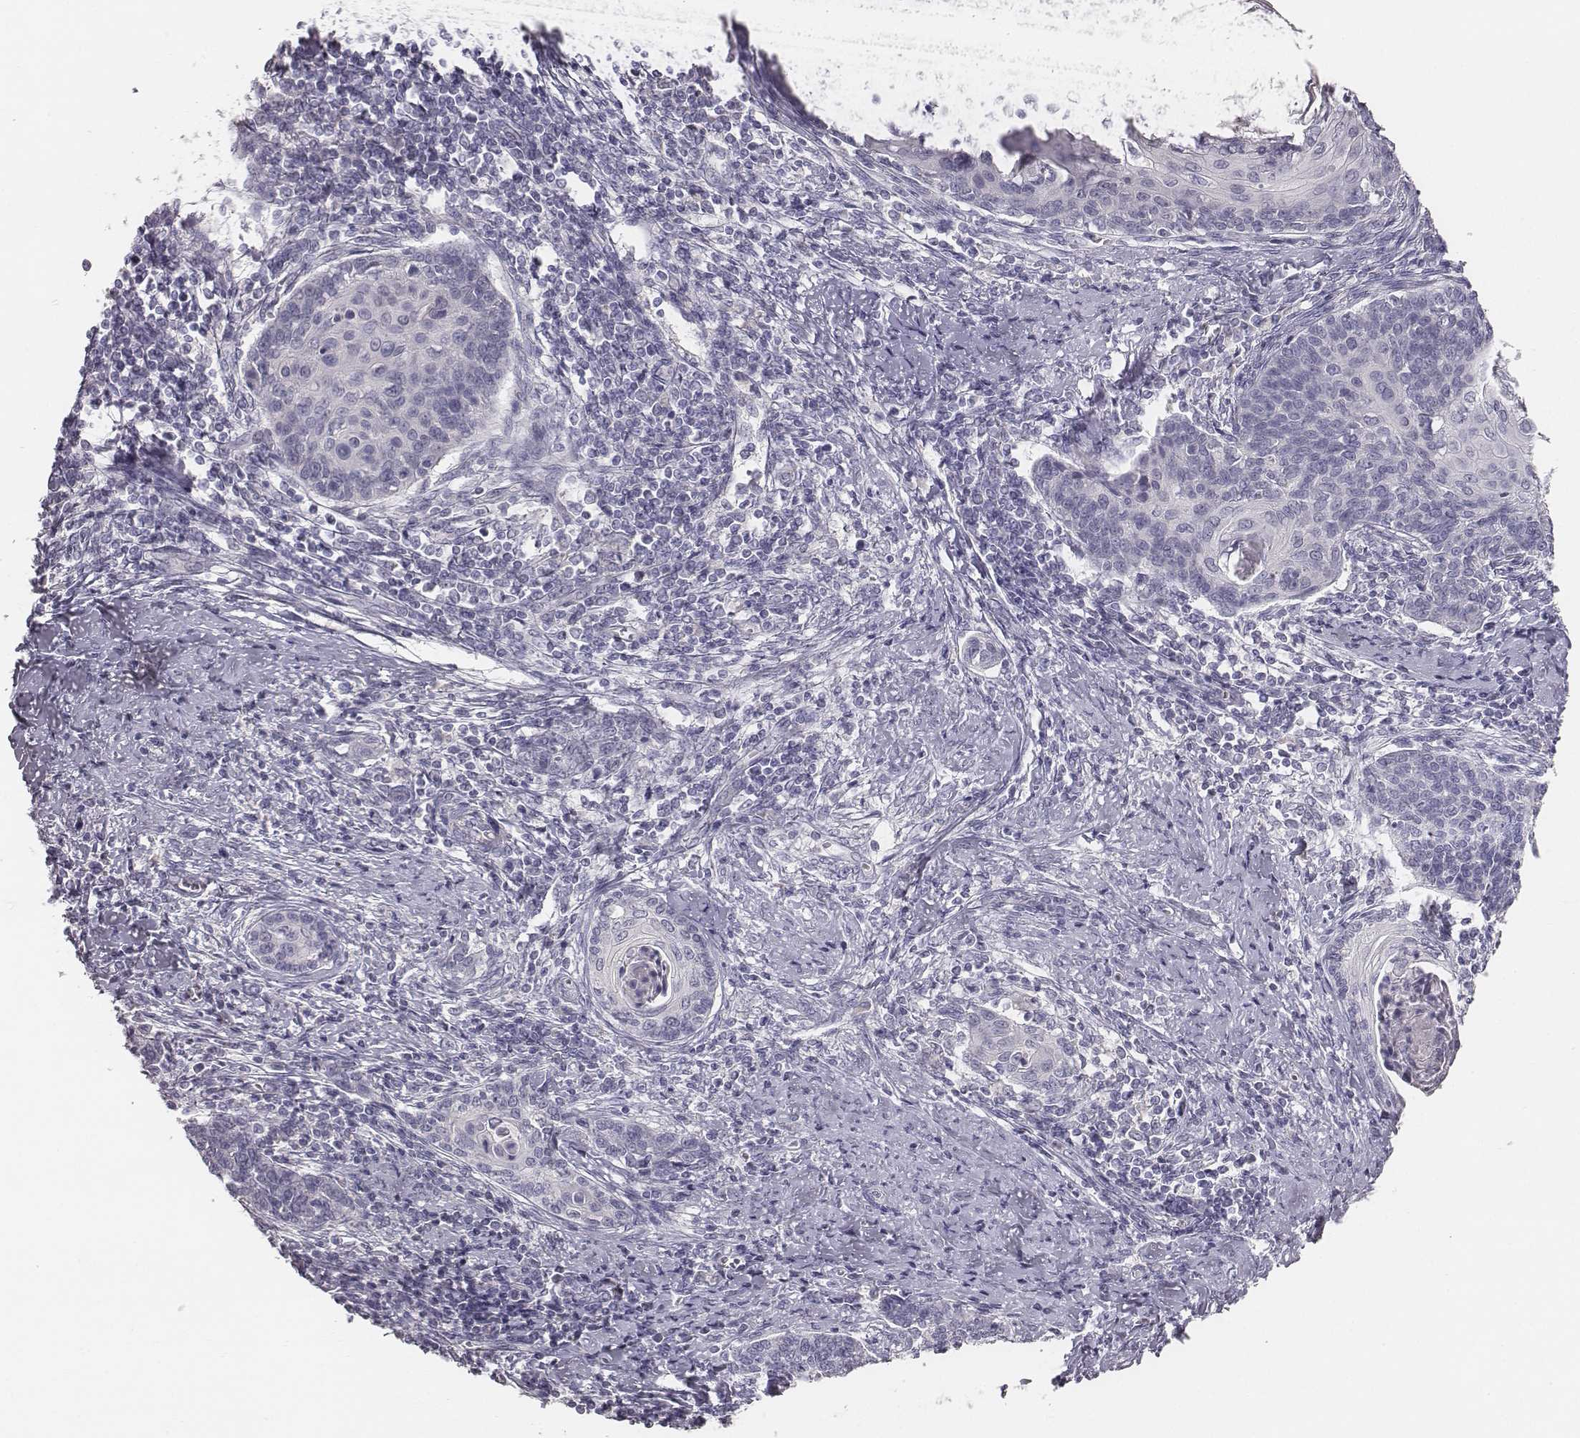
{"staining": {"intensity": "negative", "quantity": "none", "location": "none"}, "tissue": "cervical cancer", "cell_type": "Tumor cells", "image_type": "cancer", "snomed": [{"axis": "morphology", "description": "Squamous cell carcinoma, NOS"}, {"axis": "topography", "description": "Cervix"}], "caption": "This is an immunohistochemistry micrograph of human cervical squamous cell carcinoma. There is no expression in tumor cells.", "gene": "MYH6", "patient": {"sex": "female", "age": 39}}